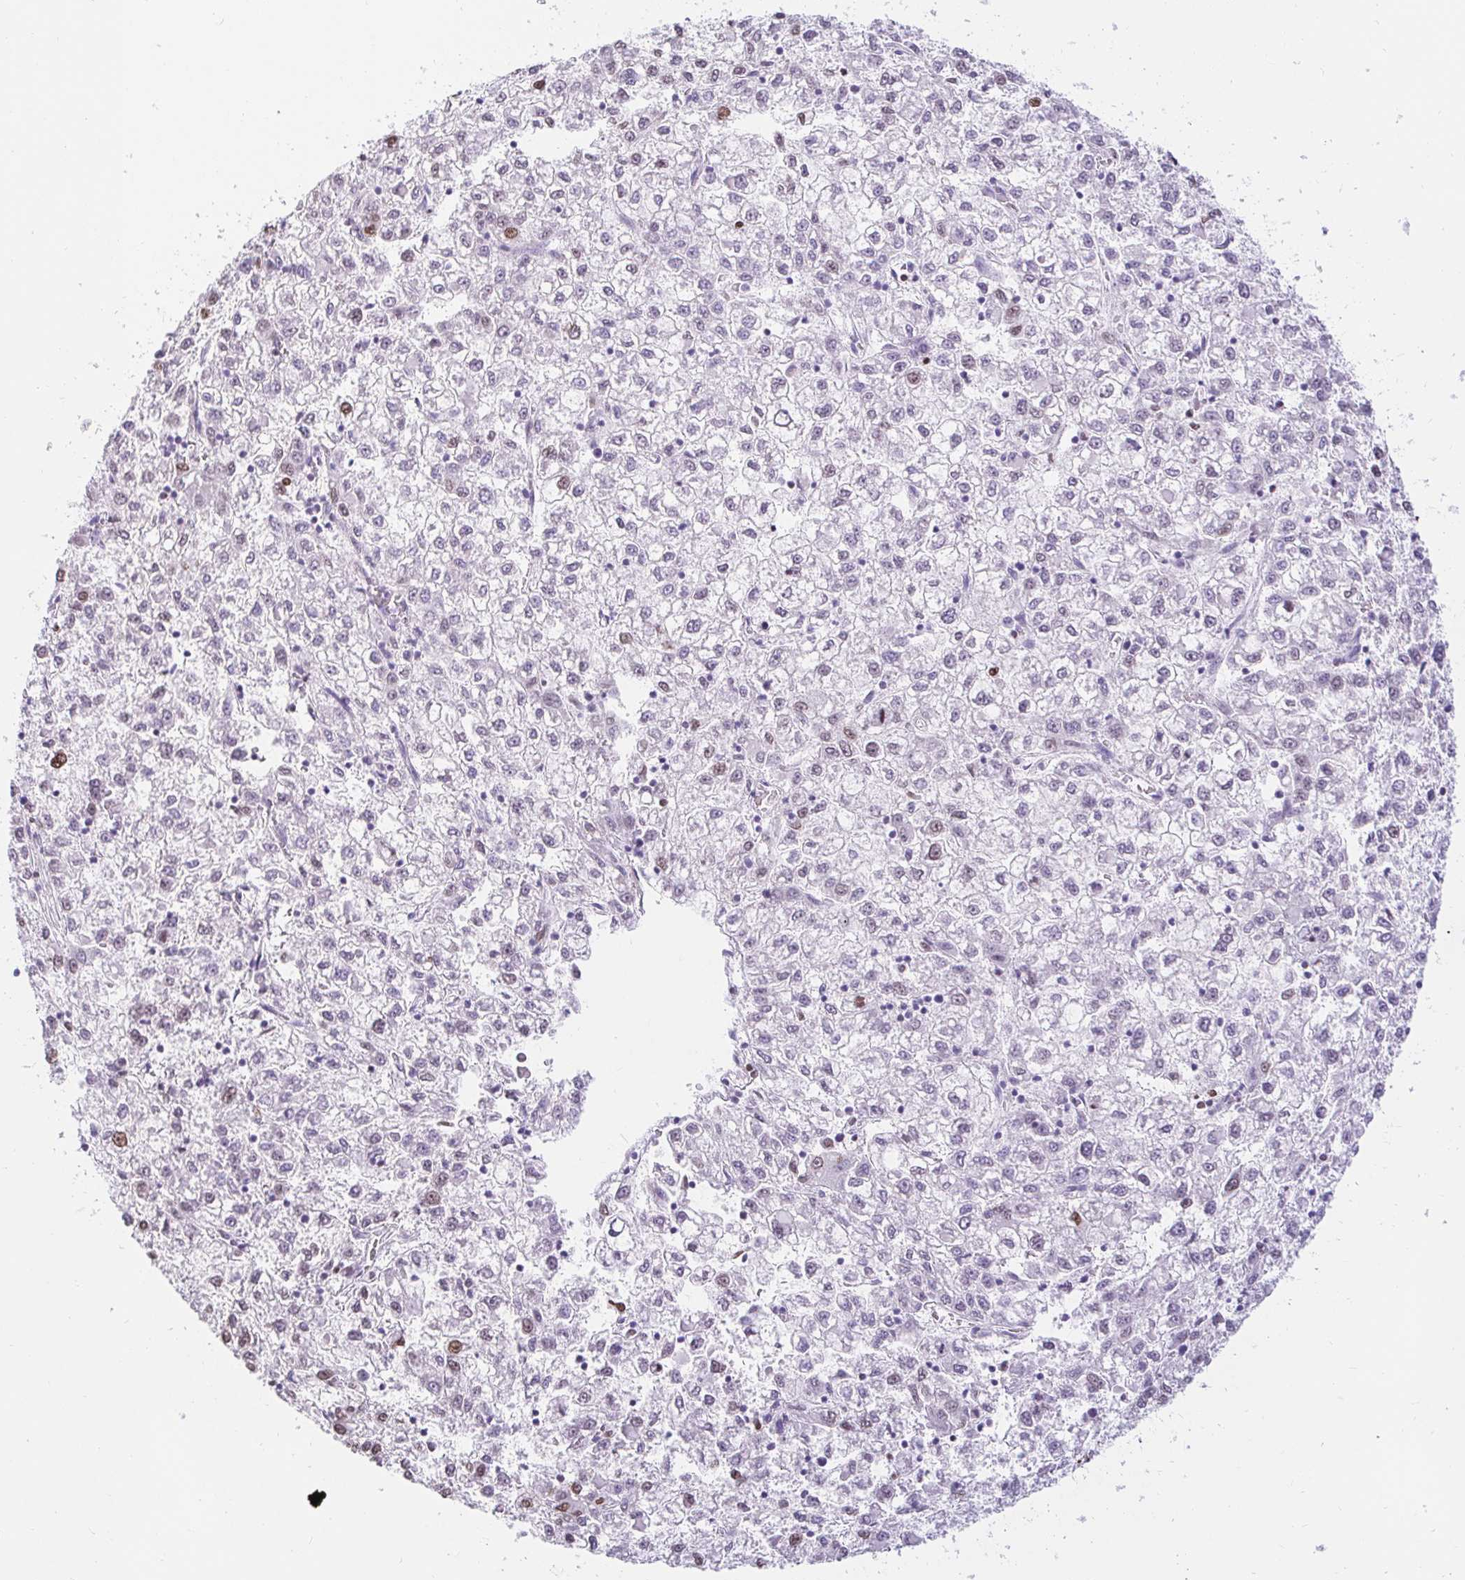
{"staining": {"intensity": "weak", "quantity": "<25%", "location": "nuclear"}, "tissue": "liver cancer", "cell_type": "Tumor cells", "image_type": "cancer", "snomed": [{"axis": "morphology", "description": "Carcinoma, Hepatocellular, NOS"}, {"axis": "topography", "description": "Liver"}], "caption": "Immunohistochemistry image of liver hepatocellular carcinoma stained for a protein (brown), which demonstrates no positivity in tumor cells.", "gene": "CAPSL", "patient": {"sex": "male", "age": 40}}